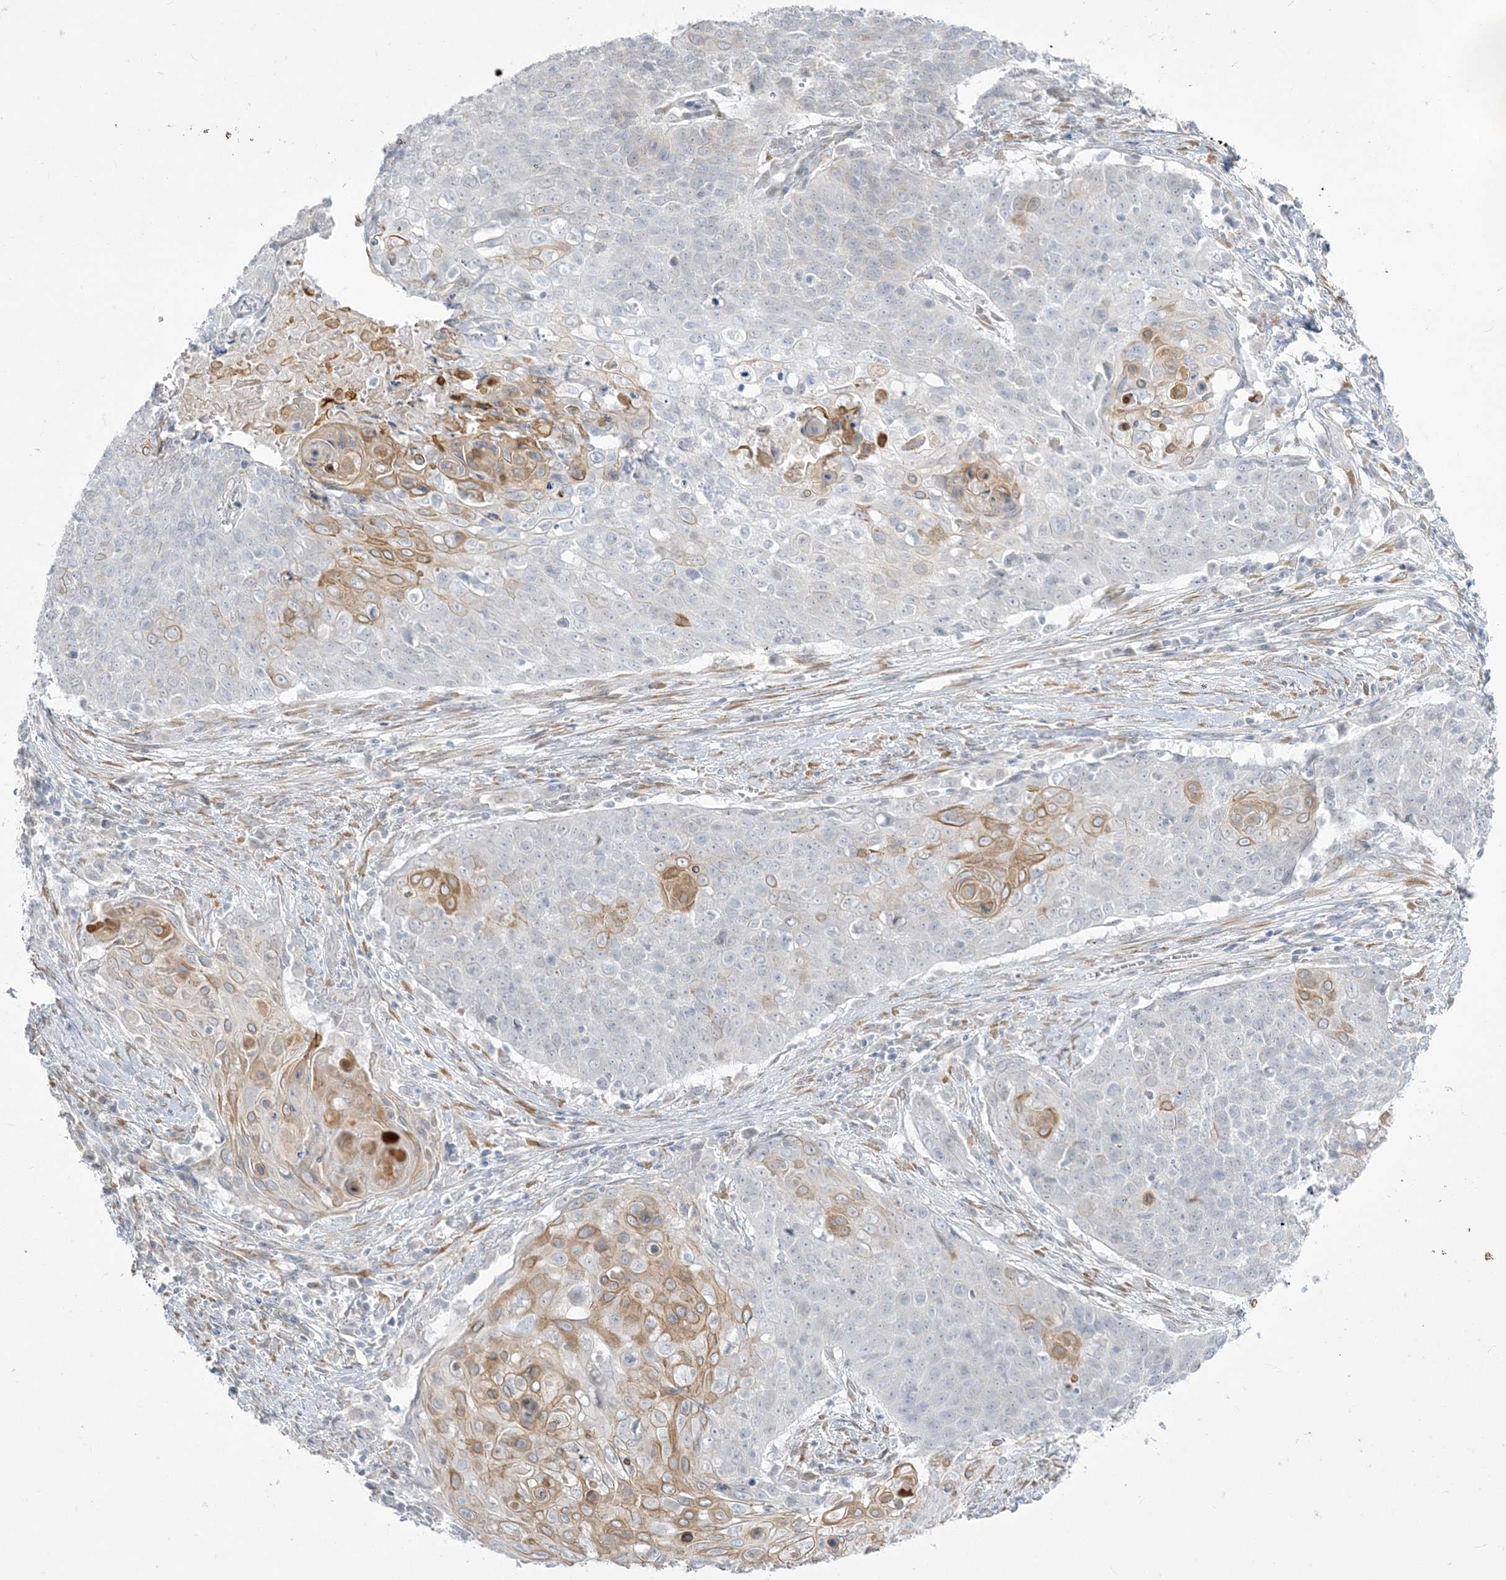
{"staining": {"intensity": "moderate", "quantity": "<25%", "location": "cytoplasmic/membranous"}, "tissue": "cervical cancer", "cell_type": "Tumor cells", "image_type": "cancer", "snomed": [{"axis": "morphology", "description": "Squamous cell carcinoma, NOS"}, {"axis": "topography", "description": "Cervix"}], "caption": "This photomicrograph shows squamous cell carcinoma (cervical) stained with IHC to label a protein in brown. The cytoplasmic/membranous of tumor cells show moderate positivity for the protein. Nuclei are counter-stained blue.", "gene": "ZC3H6", "patient": {"sex": "female", "age": 39}}